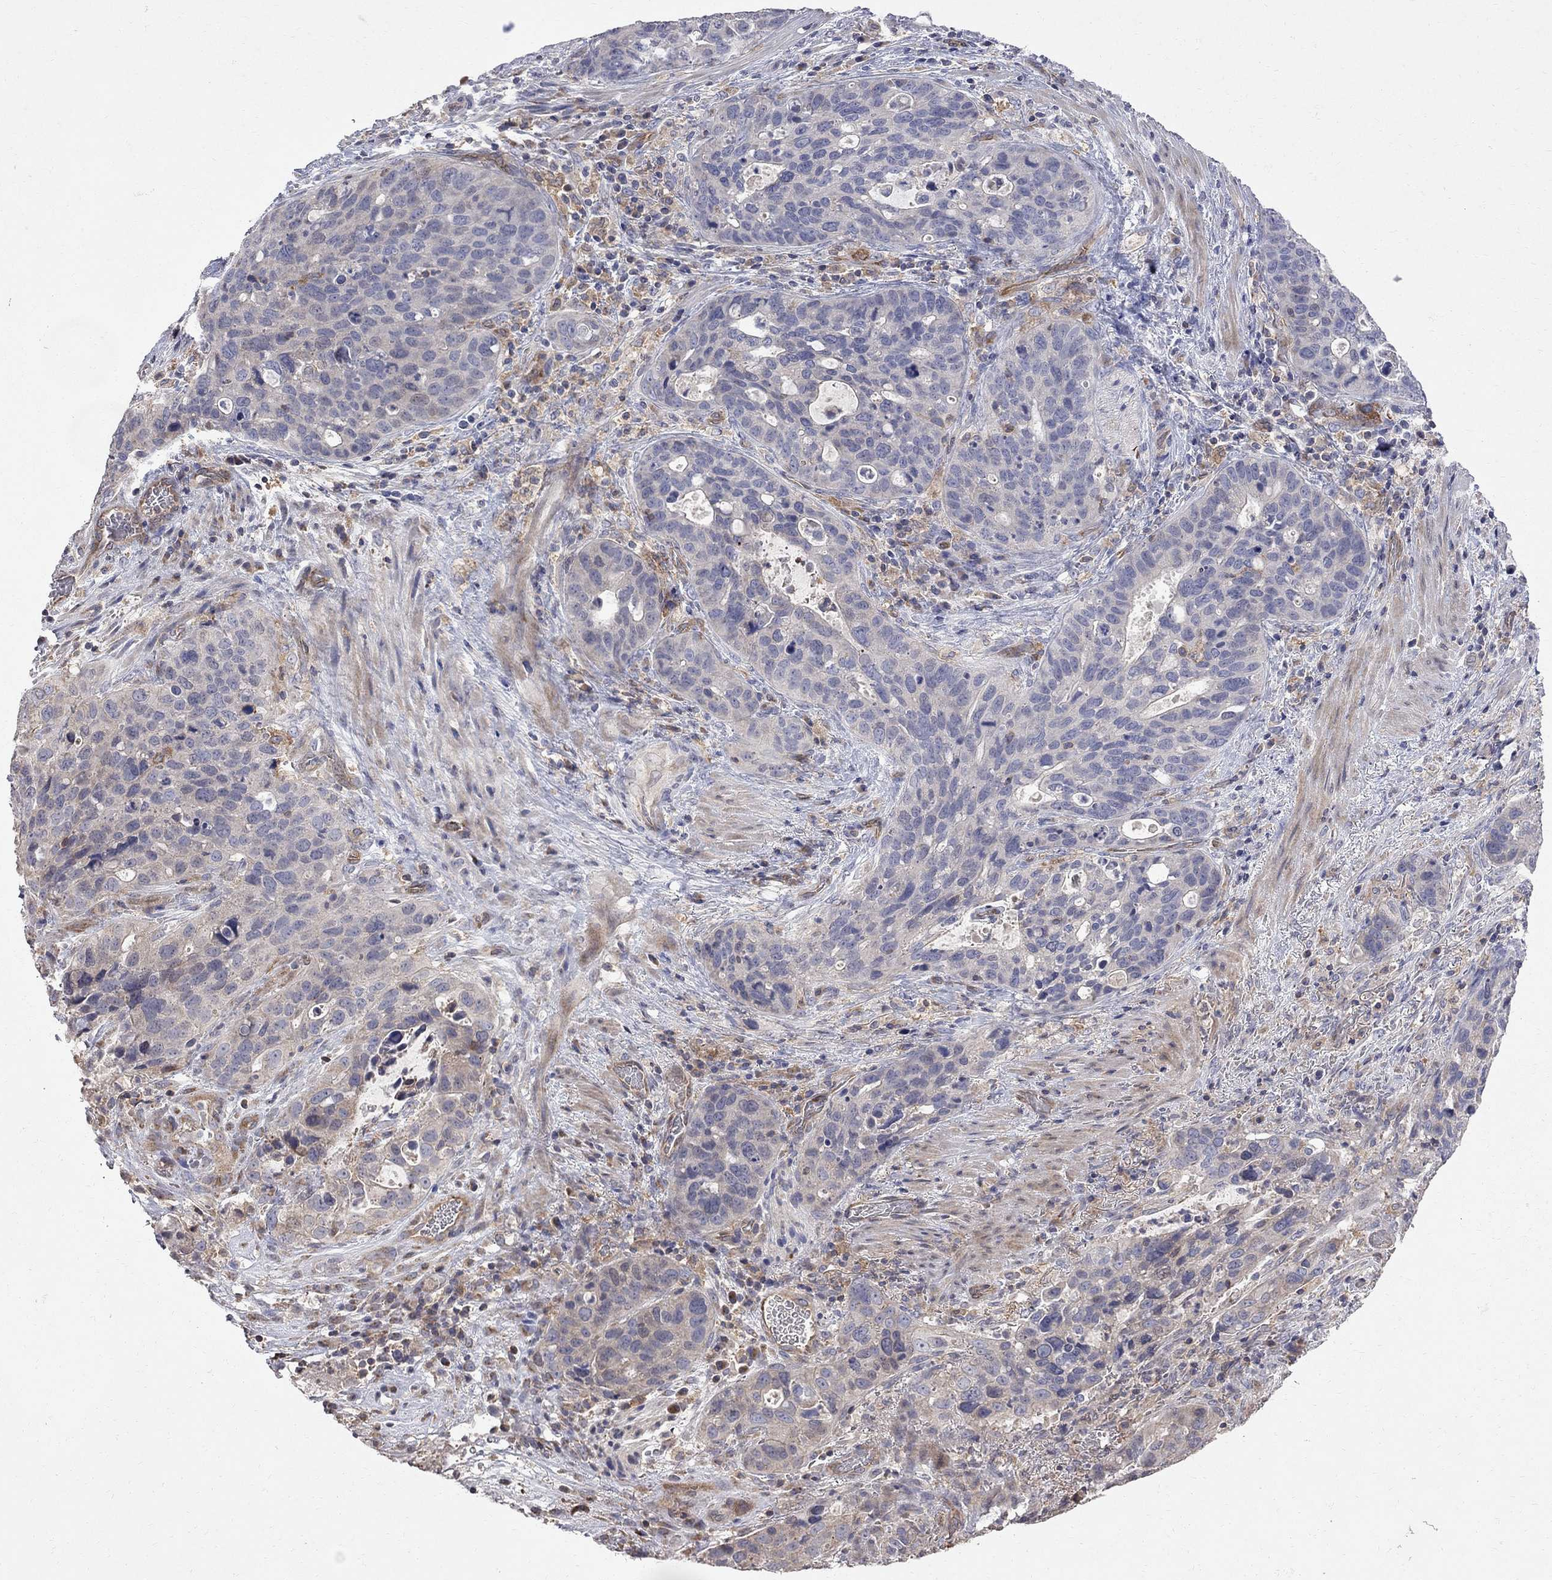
{"staining": {"intensity": "negative", "quantity": "none", "location": "none"}, "tissue": "stomach cancer", "cell_type": "Tumor cells", "image_type": "cancer", "snomed": [{"axis": "morphology", "description": "Adenocarcinoma, NOS"}, {"axis": "topography", "description": "Stomach"}], "caption": "Protein analysis of stomach cancer demonstrates no significant positivity in tumor cells.", "gene": "ABI3", "patient": {"sex": "male", "age": 54}}